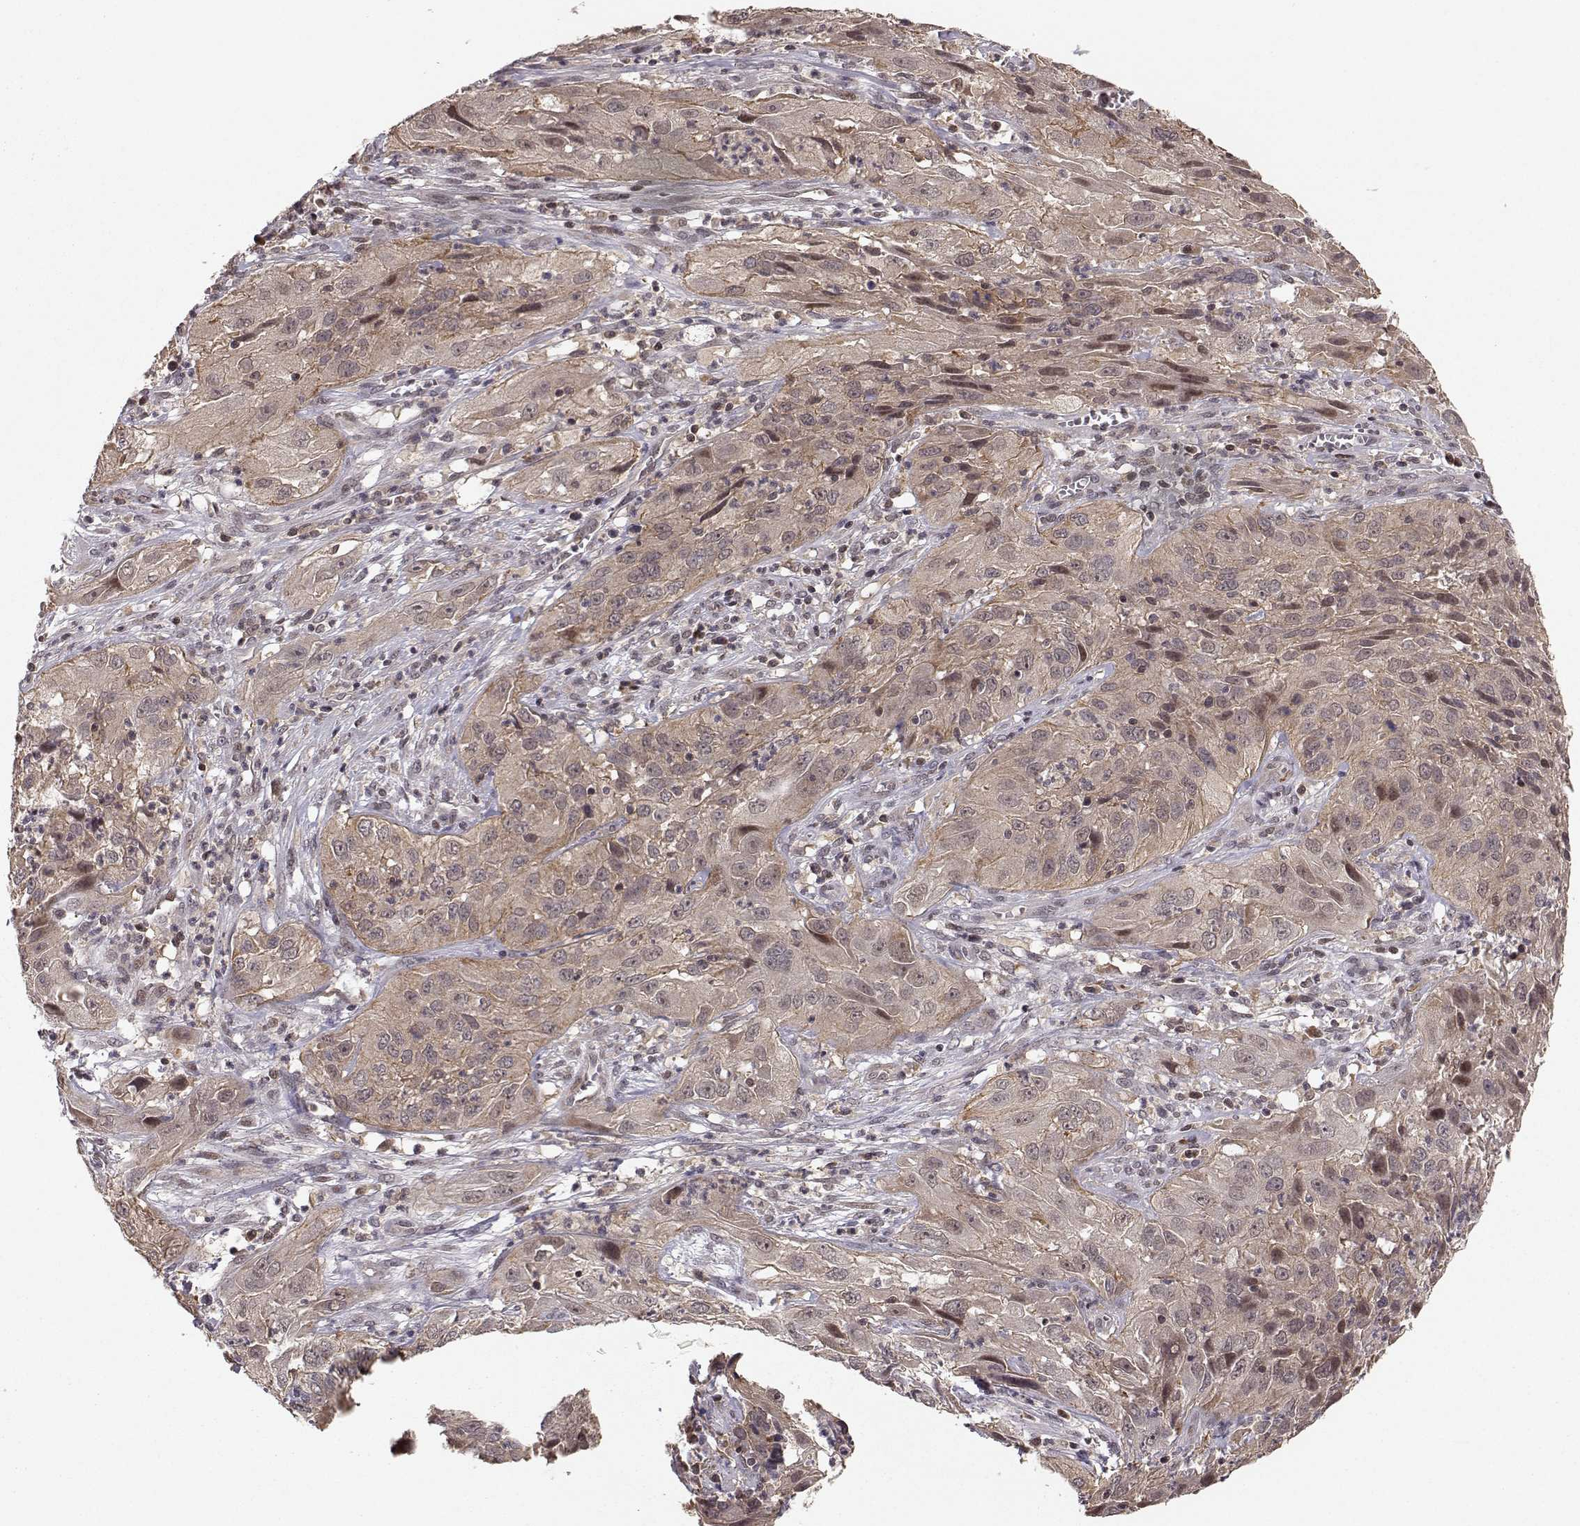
{"staining": {"intensity": "moderate", "quantity": "25%-75%", "location": "cytoplasmic/membranous"}, "tissue": "cervical cancer", "cell_type": "Tumor cells", "image_type": "cancer", "snomed": [{"axis": "morphology", "description": "Squamous cell carcinoma, NOS"}, {"axis": "topography", "description": "Cervix"}], "caption": "High-magnification brightfield microscopy of cervical cancer stained with DAB (3,3'-diaminobenzidine) (brown) and counterstained with hematoxylin (blue). tumor cells exhibit moderate cytoplasmic/membranous expression is appreciated in about25%-75% of cells. (Brightfield microscopy of DAB IHC at high magnification).", "gene": "PLEKHG3", "patient": {"sex": "female", "age": 32}}